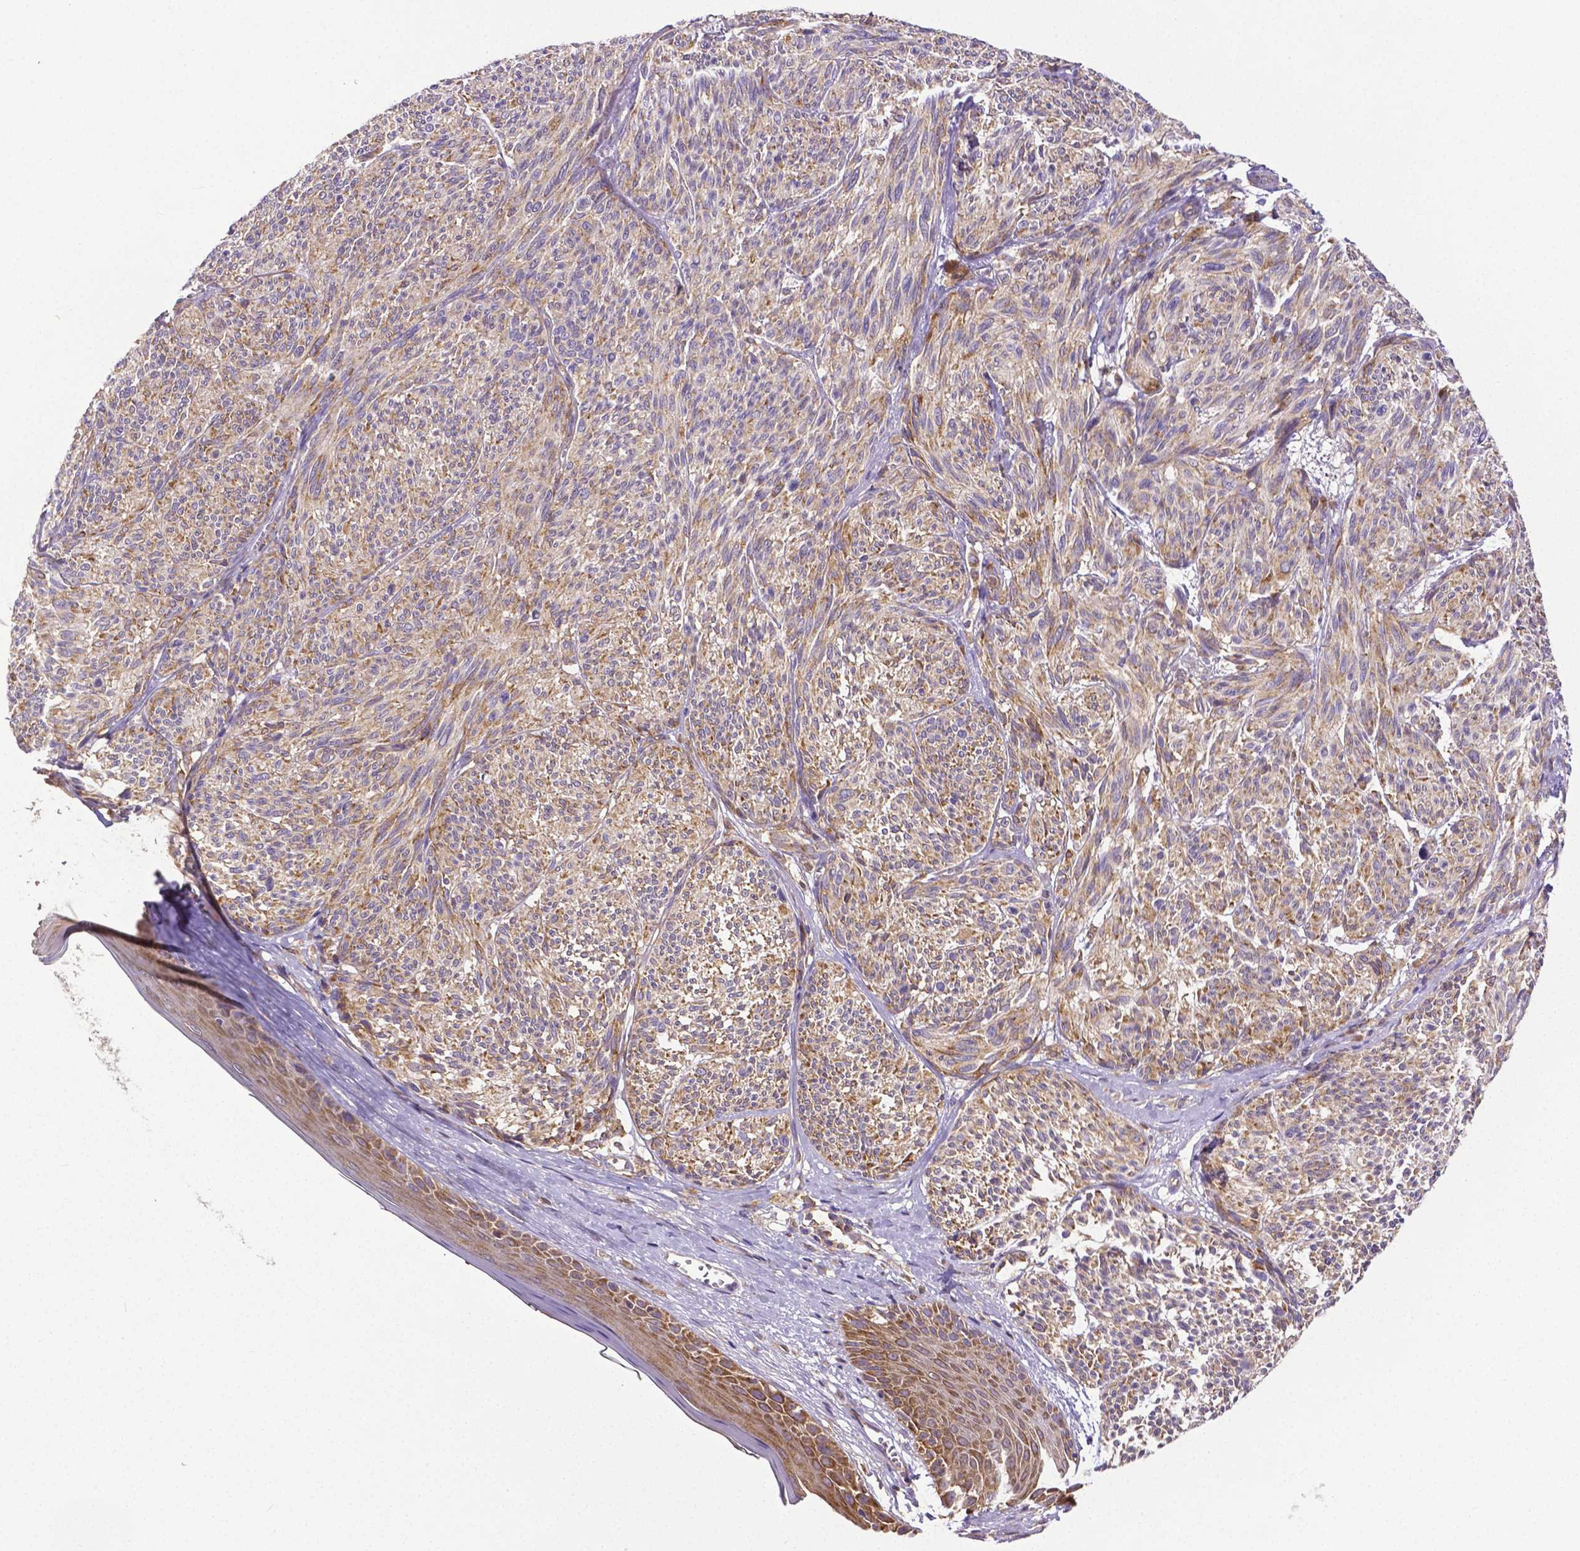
{"staining": {"intensity": "weak", "quantity": ">75%", "location": "cytoplasmic/membranous"}, "tissue": "melanoma", "cell_type": "Tumor cells", "image_type": "cancer", "snomed": [{"axis": "morphology", "description": "Malignant melanoma, NOS"}, {"axis": "topography", "description": "Skin"}], "caption": "Human malignant melanoma stained for a protein (brown) demonstrates weak cytoplasmic/membranous positive staining in about >75% of tumor cells.", "gene": "DICER1", "patient": {"sex": "male", "age": 79}}